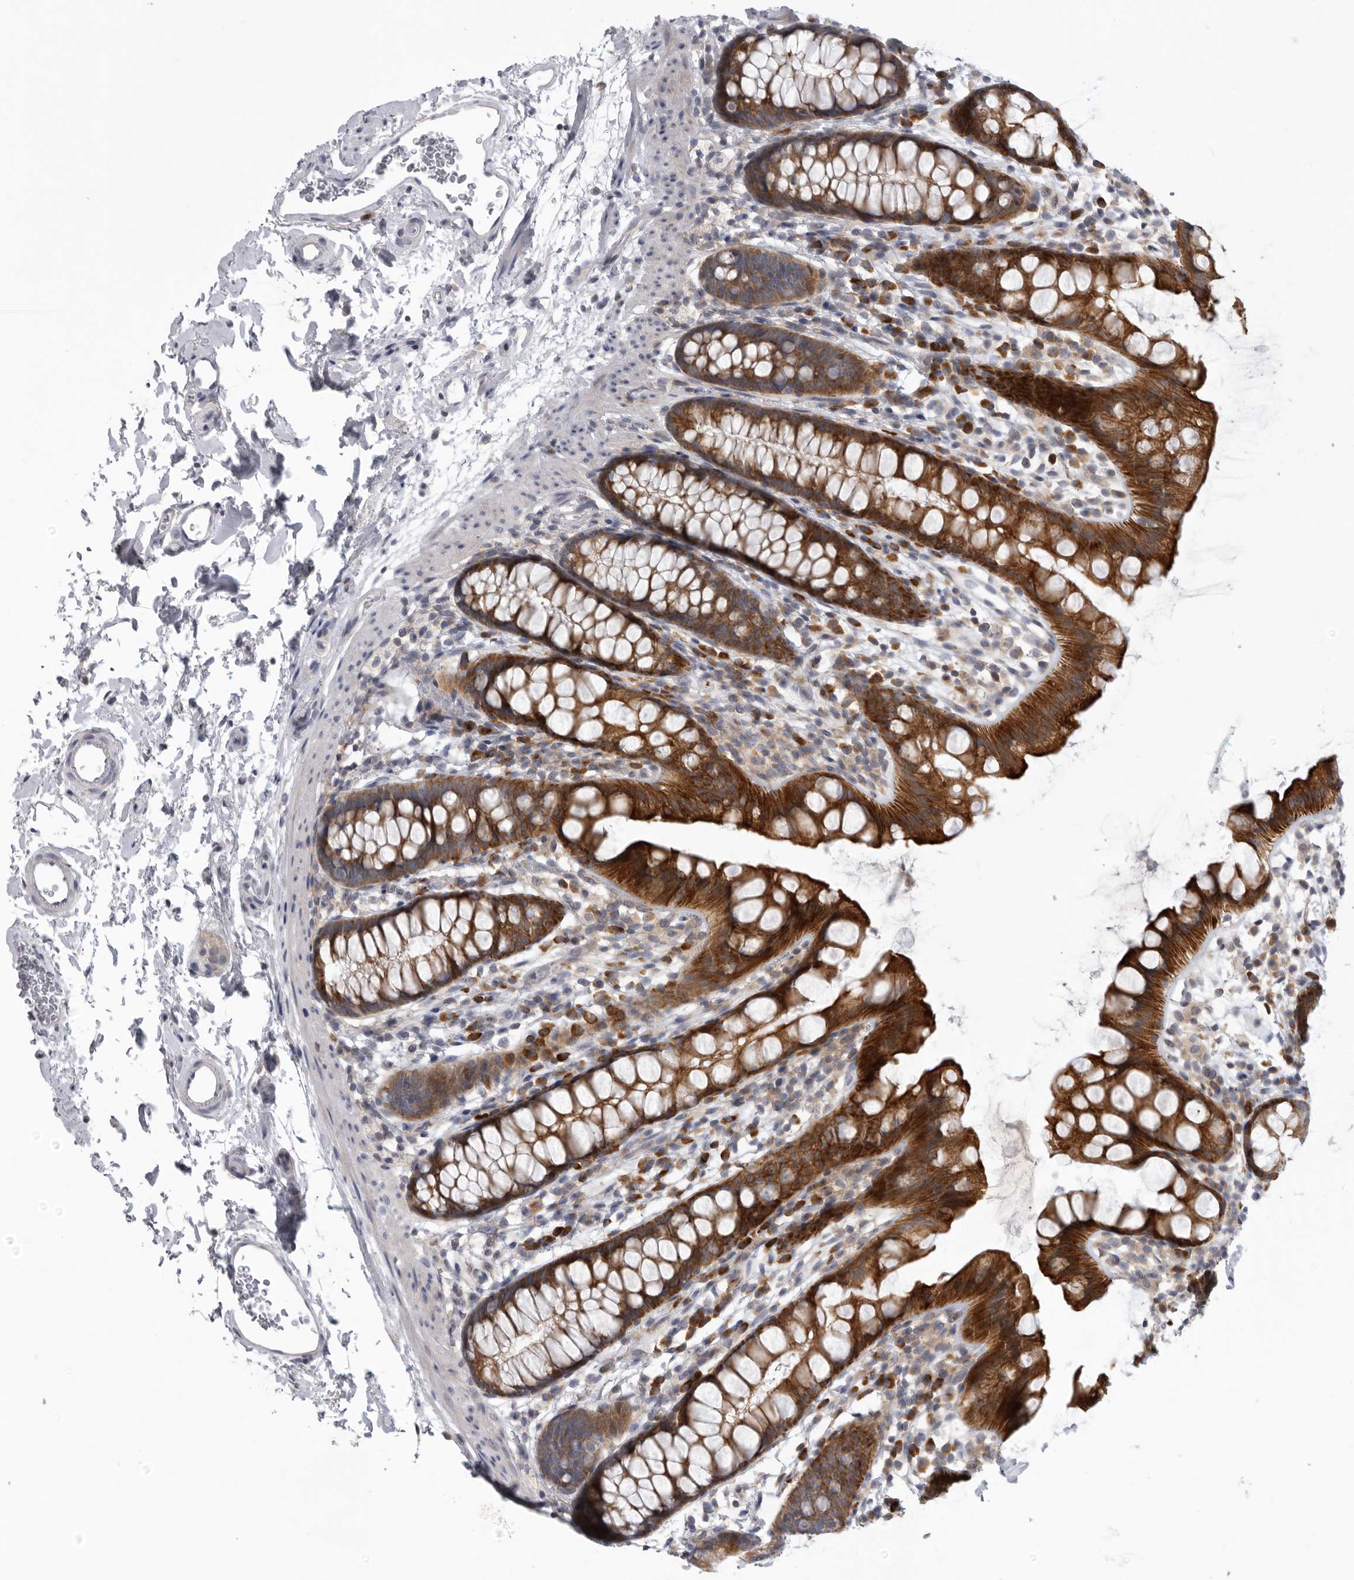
{"staining": {"intensity": "strong", "quantity": ">75%", "location": "cytoplasmic/membranous"}, "tissue": "rectum", "cell_type": "Glandular cells", "image_type": "normal", "snomed": [{"axis": "morphology", "description": "Normal tissue, NOS"}, {"axis": "topography", "description": "Rectum"}], "caption": "IHC image of normal rectum: rectum stained using IHC demonstrates high levels of strong protein expression localized specifically in the cytoplasmic/membranous of glandular cells, appearing as a cytoplasmic/membranous brown color.", "gene": "USP24", "patient": {"sex": "female", "age": 65}}